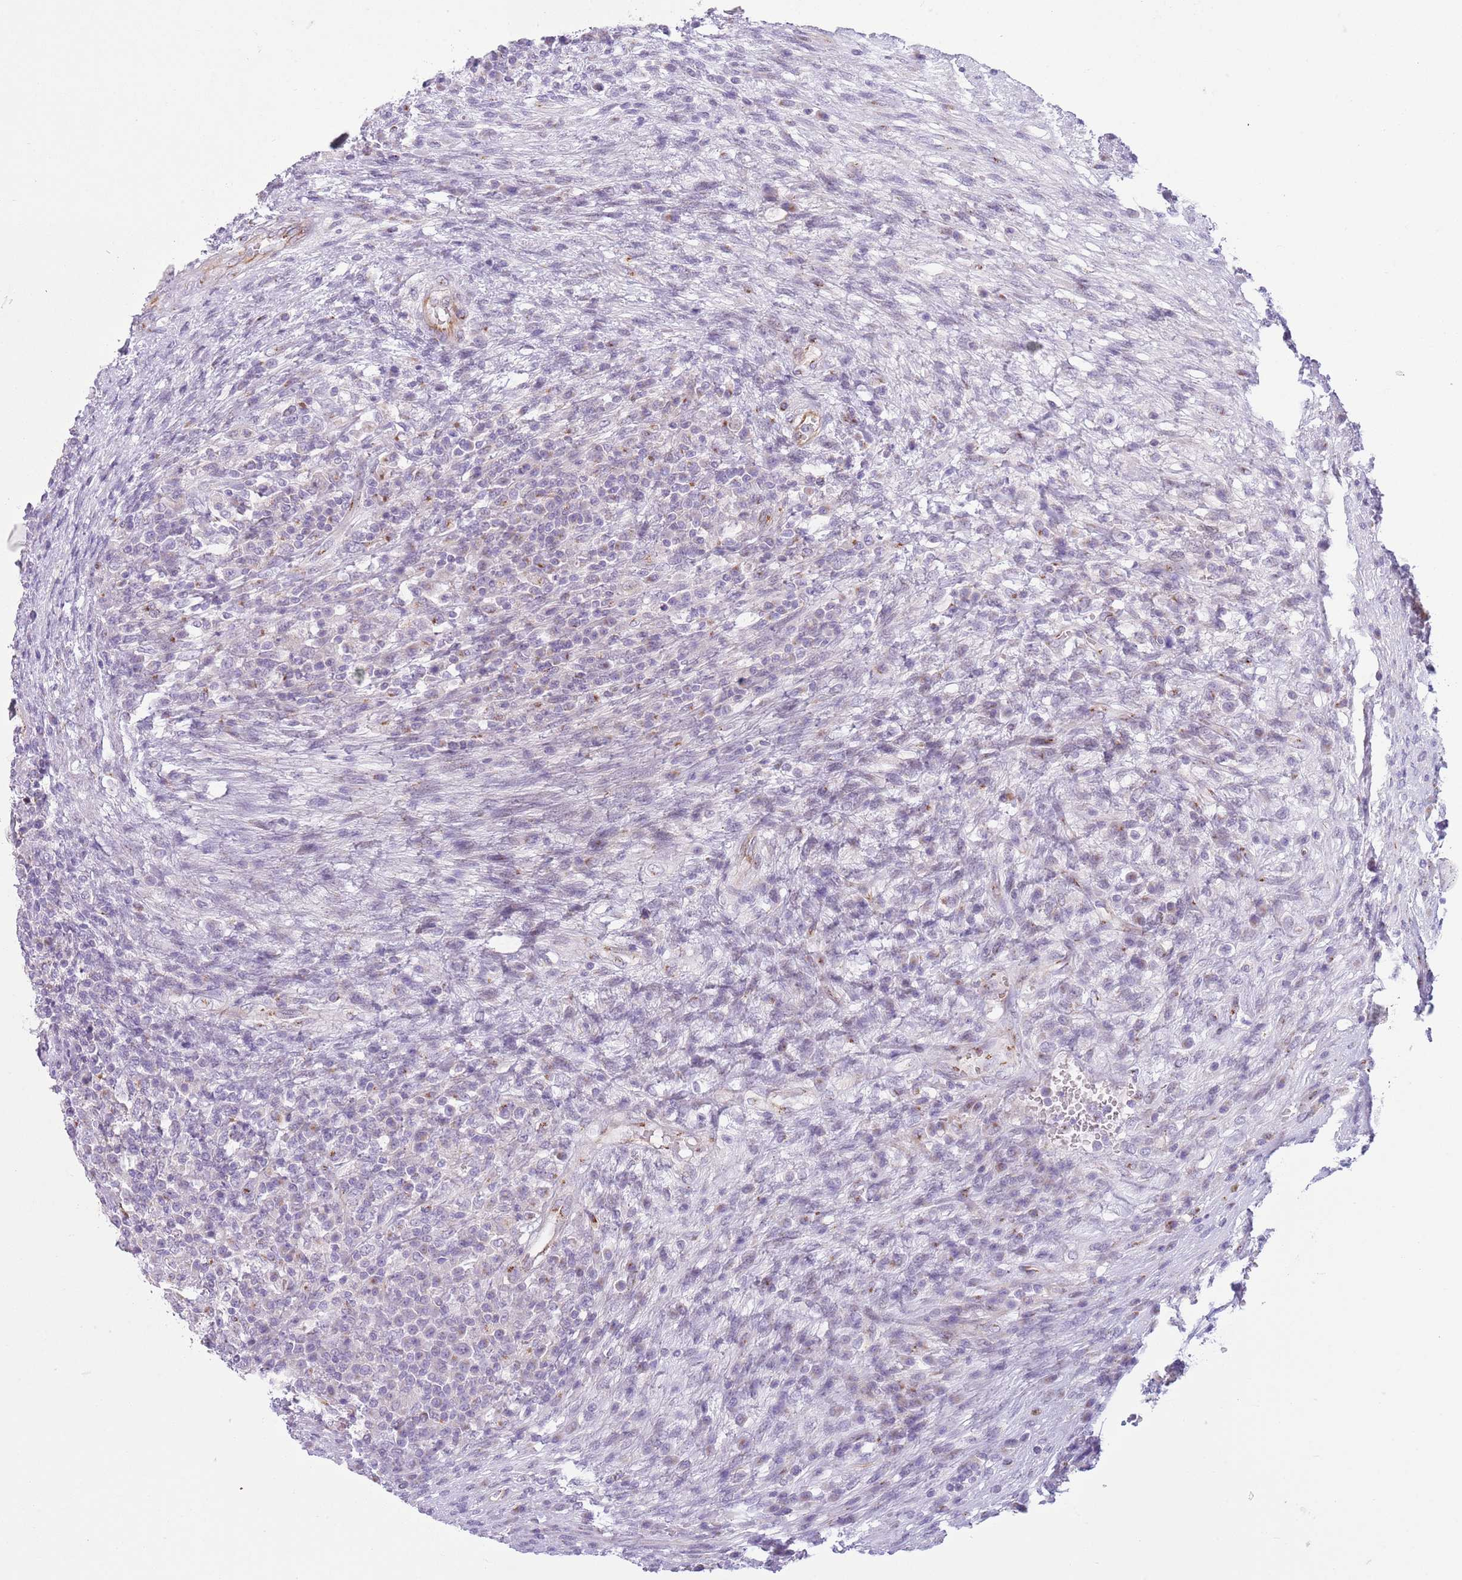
{"staining": {"intensity": "negative", "quantity": "none", "location": "none"}, "tissue": "testis cancer", "cell_type": "Tumor cells", "image_type": "cancer", "snomed": [{"axis": "morphology", "description": "Carcinoma, Embryonal, NOS"}, {"axis": "topography", "description": "Testis"}], "caption": "Tumor cells are negative for brown protein staining in testis embryonal carcinoma.", "gene": "C20orf96", "patient": {"sex": "male", "age": 26}}